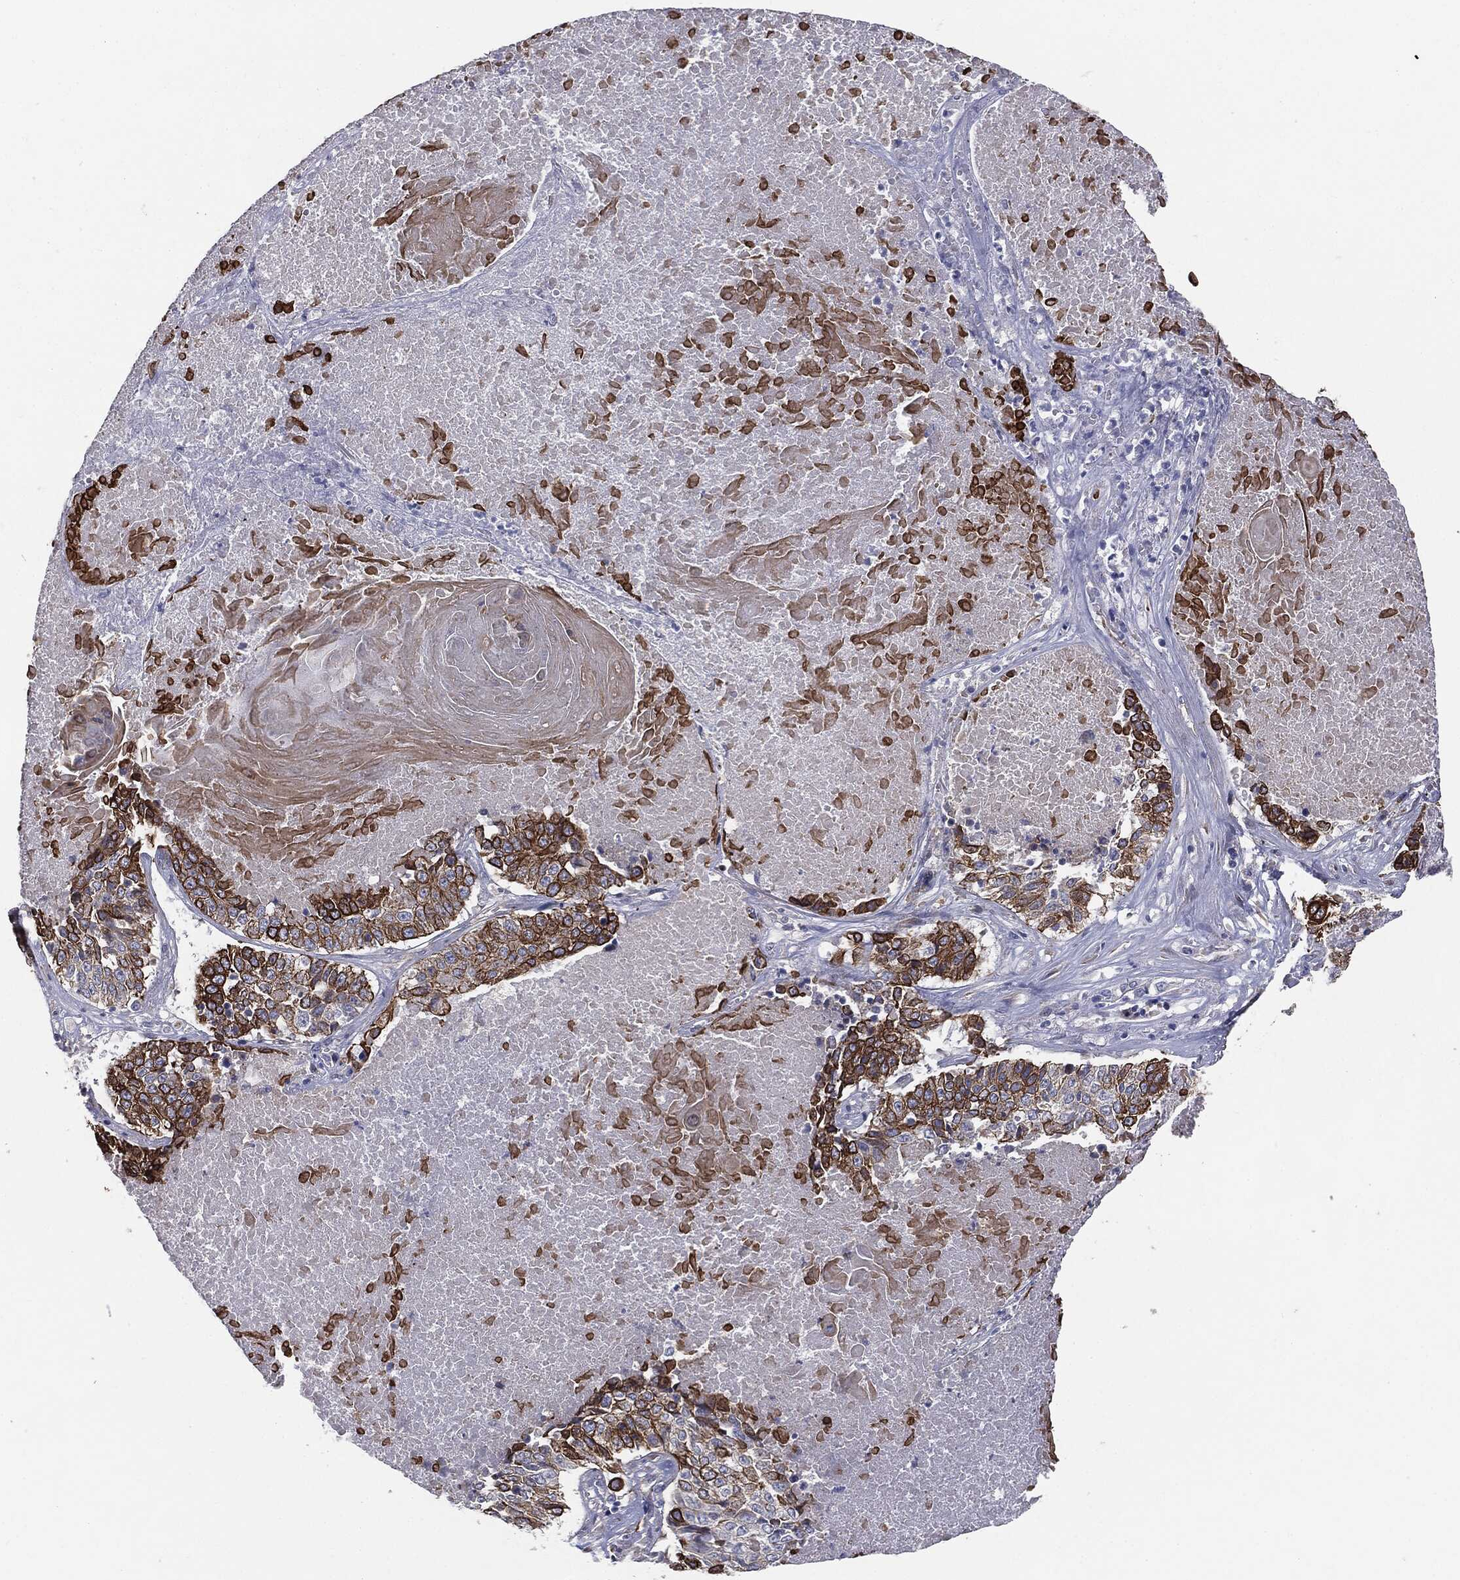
{"staining": {"intensity": "strong", "quantity": ">75%", "location": "cytoplasmic/membranous"}, "tissue": "lung cancer", "cell_type": "Tumor cells", "image_type": "cancer", "snomed": [{"axis": "morphology", "description": "Squamous cell carcinoma, NOS"}, {"axis": "topography", "description": "Lung"}], "caption": "Strong cytoplasmic/membranous expression for a protein is identified in about >75% of tumor cells of lung cancer using immunohistochemistry (IHC).", "gene": "KRT5", "patient": {"sex": "male", "age": 64}}